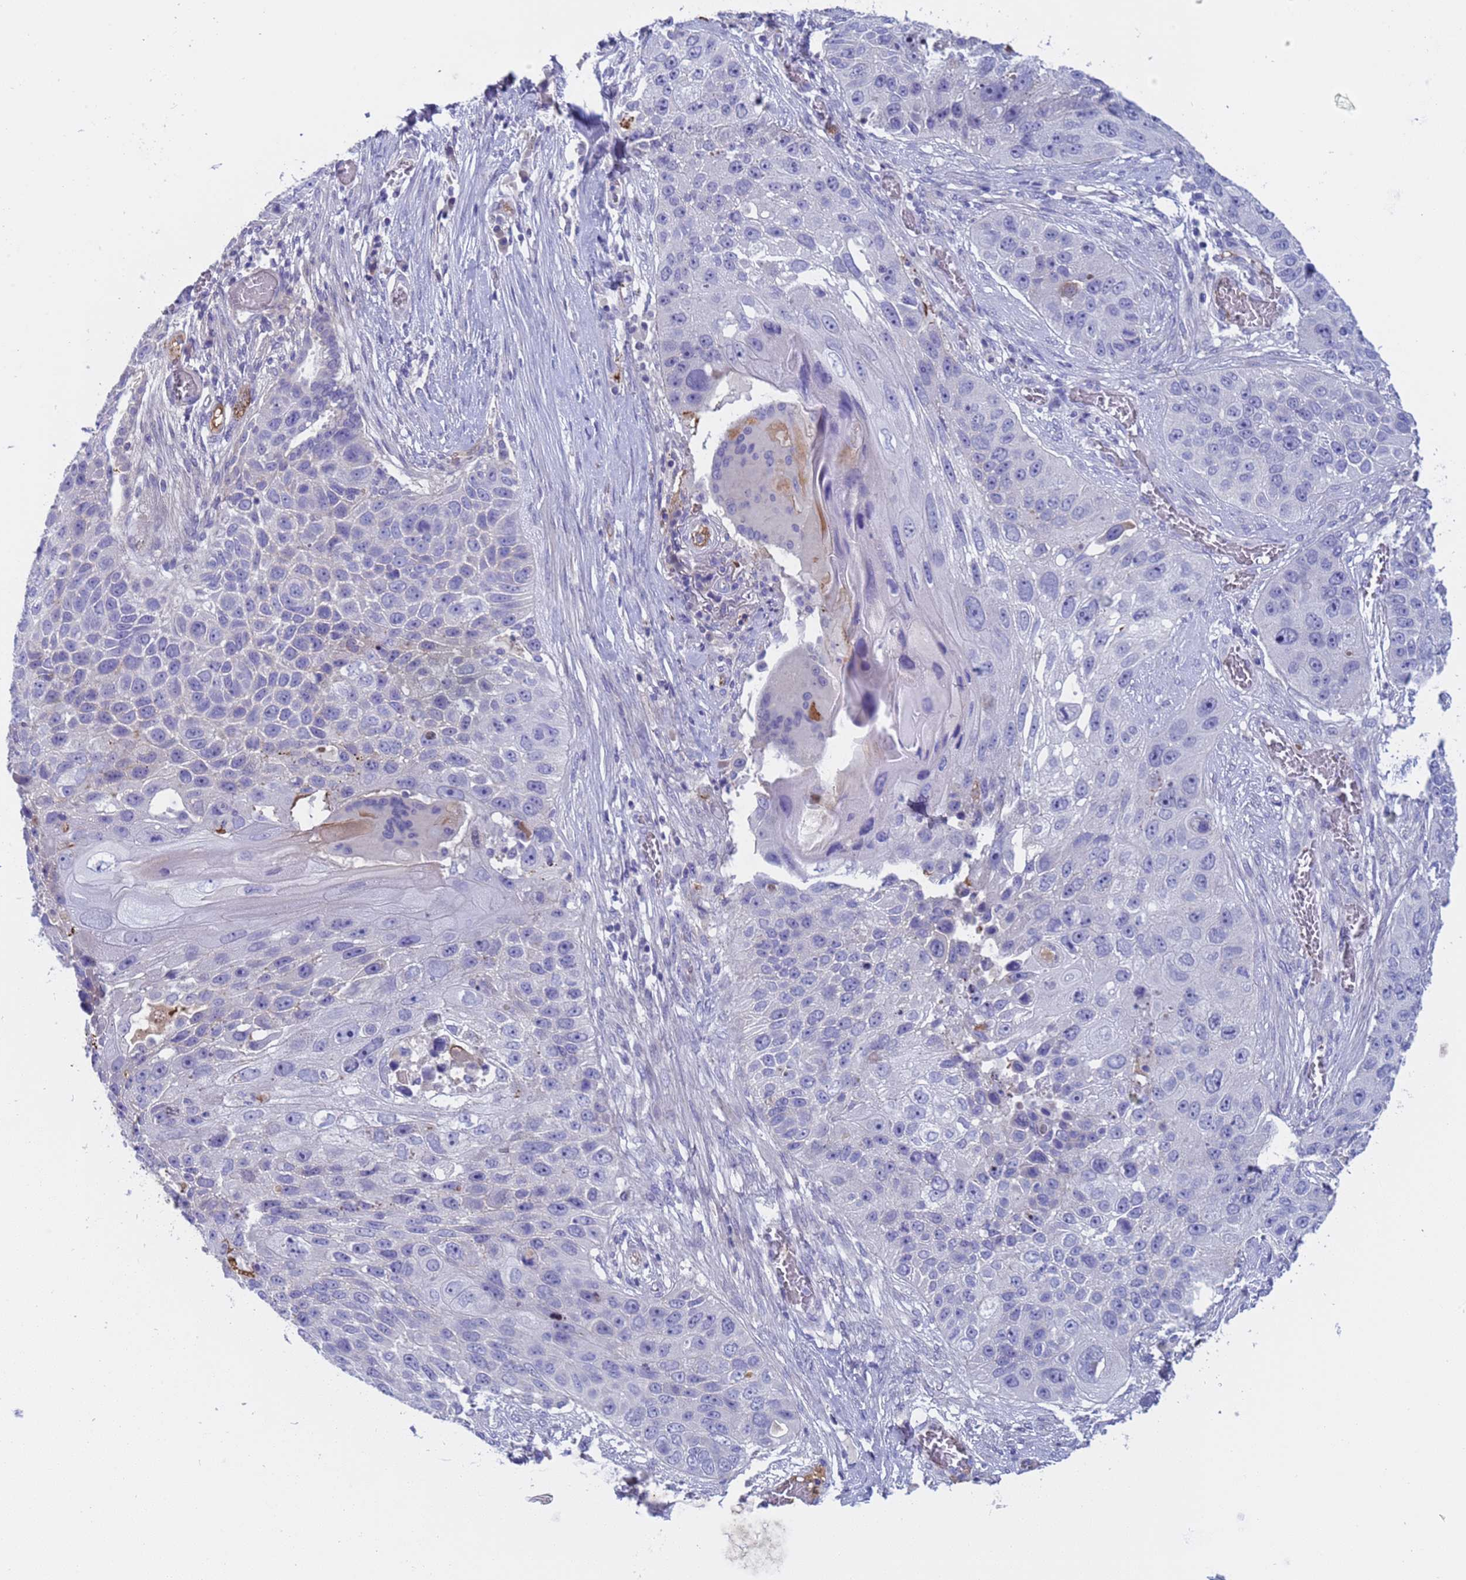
{"staining": {"intensity": "negative", "quantity": "none", "location": "none"}, "tissue": "lung cancer", "cell_type": "Tumor cells", "image_type": "cancer", "snomed": [{"axis": "morphology", "description": "Adenocarcinoma, NOS"}, {"axis": "topography", "description": "Lung"}], "caption": "This is an immunohistochemistry histopathology image of human adenocarcinoma (lung). There is no positivity in tumor cells.", "gene": "C4orf46", "patient": {"sex": "male", "age": 64}}